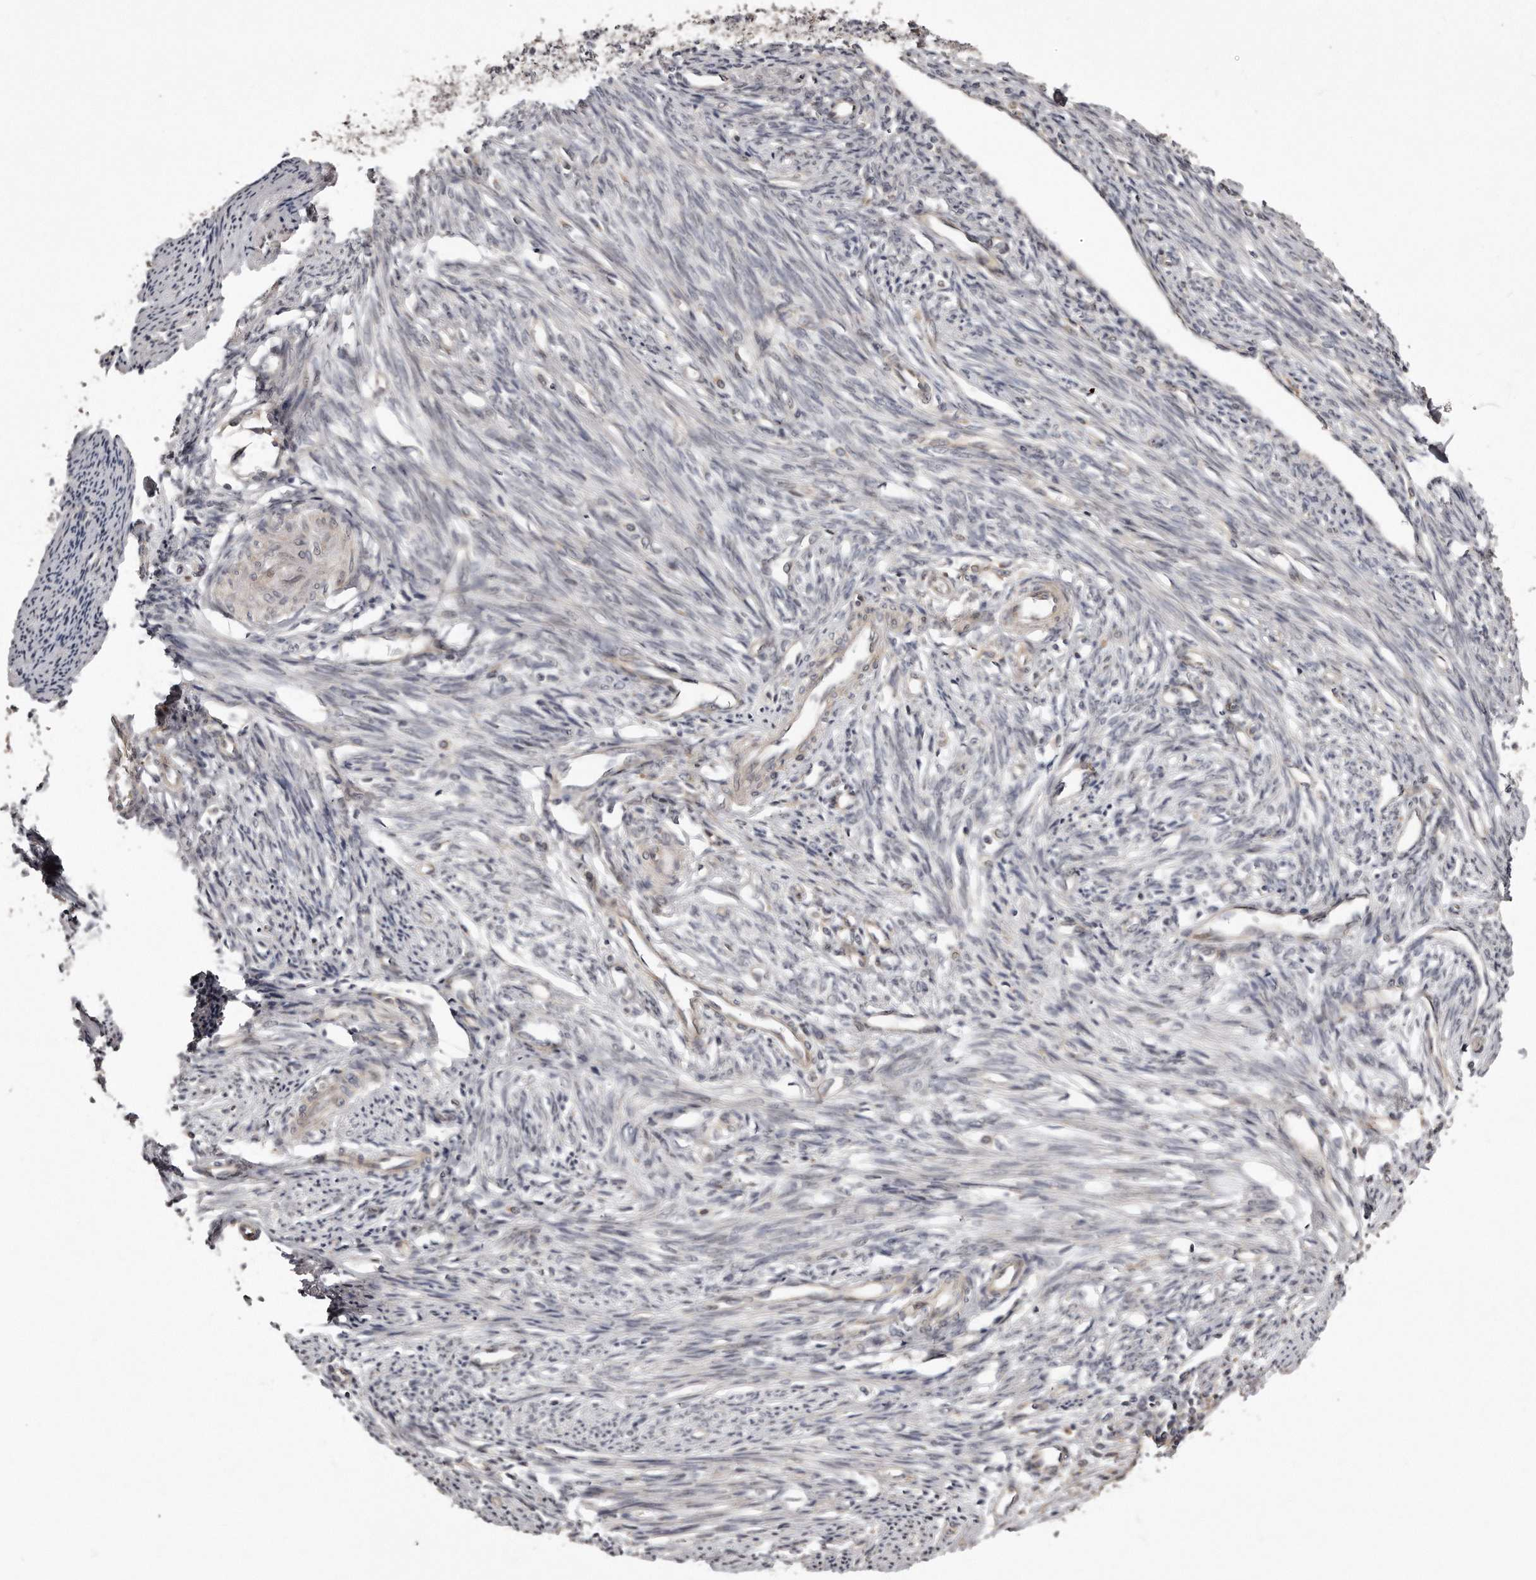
{"staining": {"intensity": "negative", "quantity": "none", "location": "none"}, "tissue": "endometrium", "cell_type": "Cells in endometrial stroma", "image_type": "normal", "snomed": [{"axis": "morphology", "description": "Normal tissue, NOS"}, {"axis": "topography", "description": "Endometrium"}], "caption": "Cells in endometrial stroma are negative for protein expression in normal human endometrium. (Stains: DAB immunohistochemistry (IHC) with hematoxylin counter stain, Microscopy: brightfield microscopy at high magnification).", "gene": "TRAPPC14", "patient": {"sex": "female", "age": 56}}